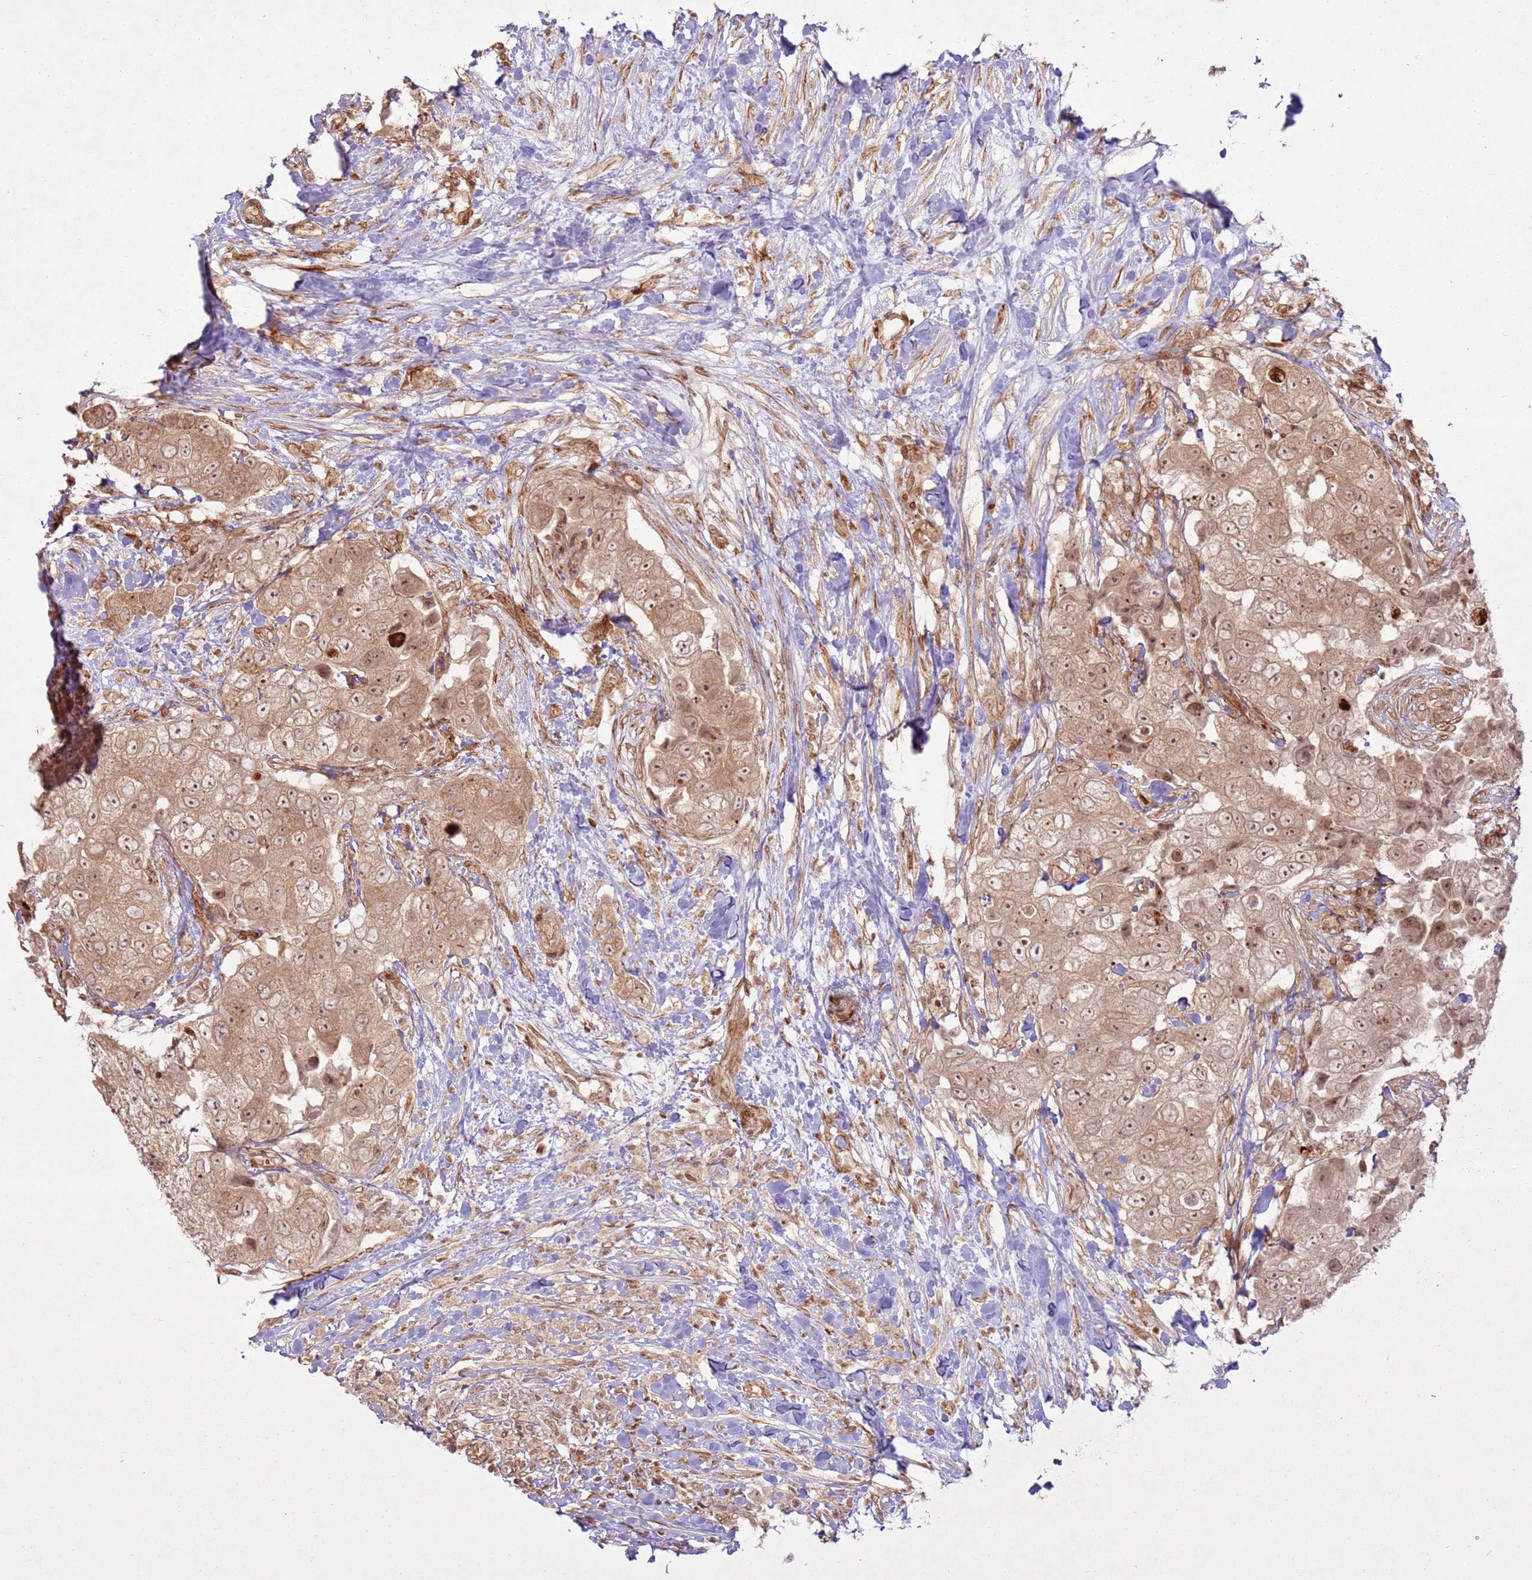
{"staining": {"intensity": "moderate", "quantity": ">75%", "location": "cytoplasmic/membranous,nuclear"}, "tissue": "breast cancer", "cell_type": "Tumor cells", "image_type": "cancer", "snomed": [{"axis": "morphology", "description": "Normal tissue, NOS"}, {"axis": "morphology", "description": "Duct carcinoma"}, {"axis": "topography", "description": "Breast"}], "caption": "Moderate cytoplasmic/membranous and nuclear protein positivity is appreciated in approximately >75% of tumor cells in breast intraductal carcinoma.", "gene": "KLHL36", "patient": {"sex": "female", "age": 62}}